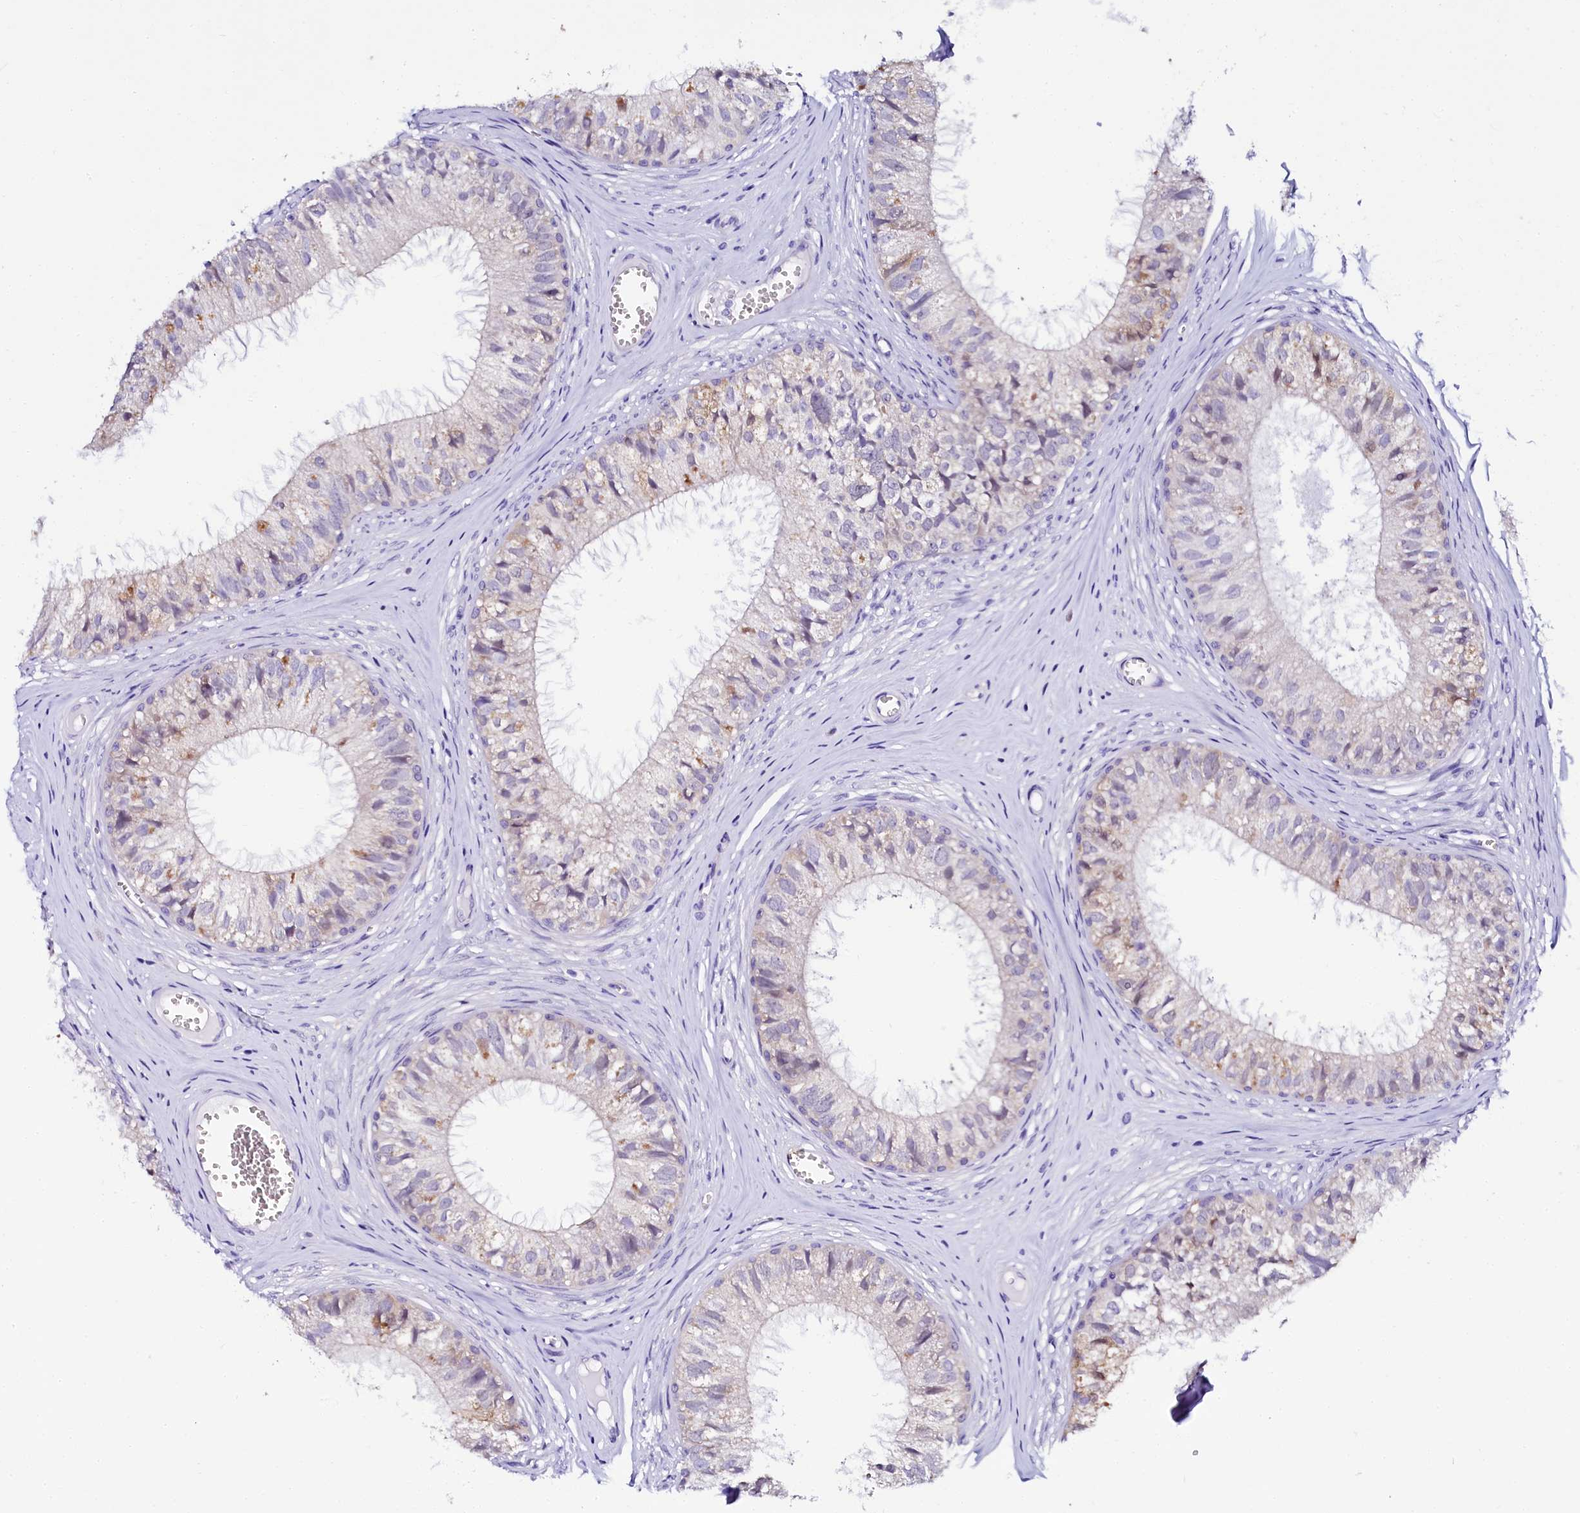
{"staining": {"intensity": "weak", "quantity": "<25%", "location": "cytoplasmic/membranous"}, "tissue": "epididymis", "cell_type": "Glandular cells", "image_type": "normal", "snomed": [{"axis": "morphology", "description": "Normal tissue, NOS"}, {"axis": "topography", "description": "Epididymis"}], "caption": "A photomicrograph of human epididymis is negative for staining in glandular cells. The staining is performed using DAB (3,3'-diaminobenzidine) brown chromogen with nuclei counter-stained in using hematoxylin.", "gene": "SORD", "patient": {"sex": "male", "age": 36}}